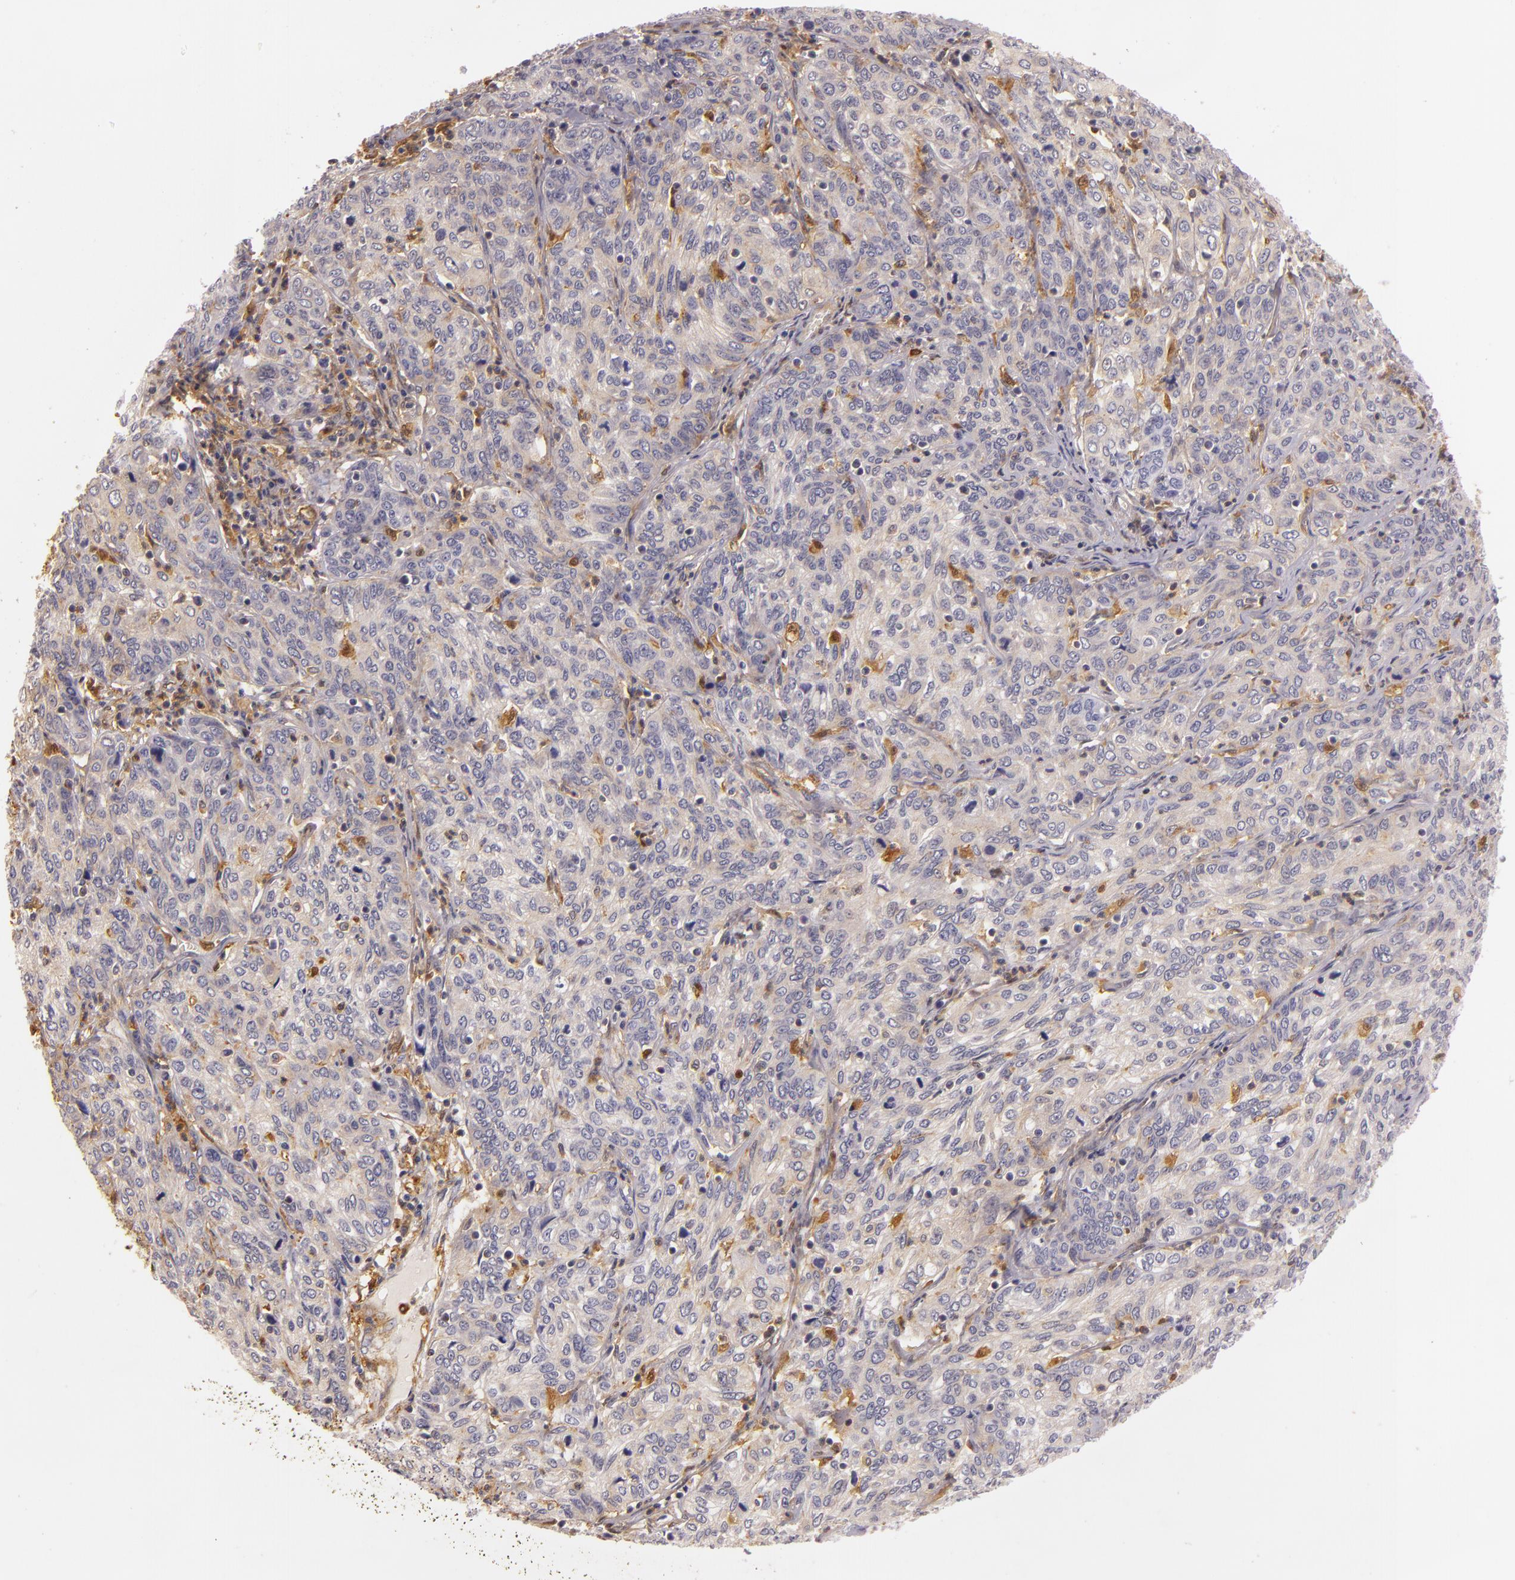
{"staining": {"intensity": "weak", "quantity": ">75%", "location": "cytoplasmic/membranous"}, "tissue": "cervical cancer", "cell_type": "Tumor cells", "image_type": "cancer", "snomed": [{"axis": "morphology", "description": "Squamous cell carcinoma, NOS"}, {"axis": "topography", "description": "Cervix"}], "caption": "Squamous cell carcinoma (cervical) stained with a brown dye shows weak cytoplasmic/membranous positive positivity in about >75% of tumor cells.", "gene": "TOM1", "patient": {"sex": "female", "age": 38}}